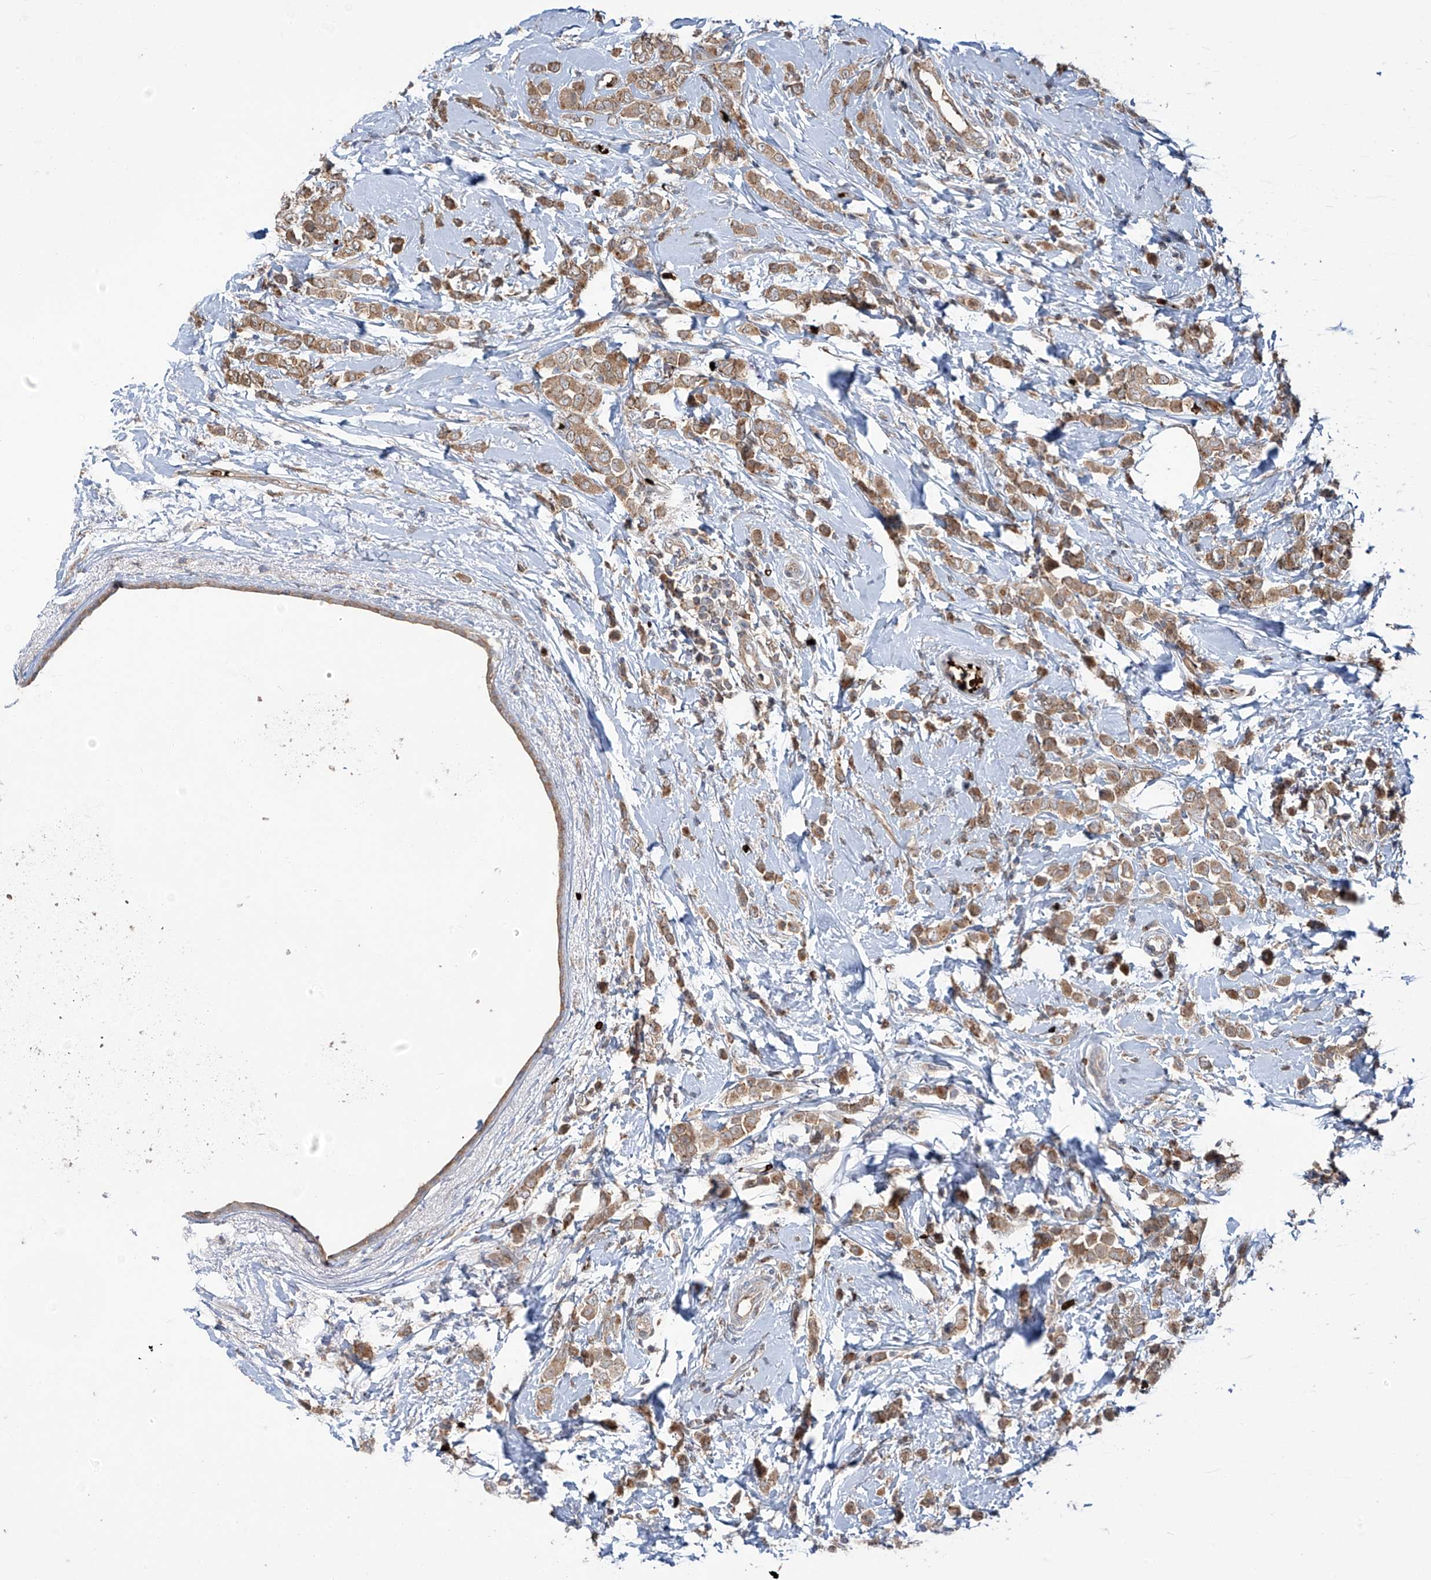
{"staining": {"intensity": "weak", "quantity": ">75%", "location": "cytoplasmic/membranous"}, "tissue": "breast cancer", "cell_type": "Tumor cells", "image_type": "cancer", "snomed": [{"axis": "morphology", "description": "Lobular carcinoma"}, {"axis": "topography", "description": "Breast"}], "caption": "Brown immunohistochemical staining in breast cancer (lobular carcinoma) reveals weak cytoplasmic/membranous expression in about >75% of tumor cells.", "gene": "ZDHHC9", "patient": {"sex": "female", "age": 47}}